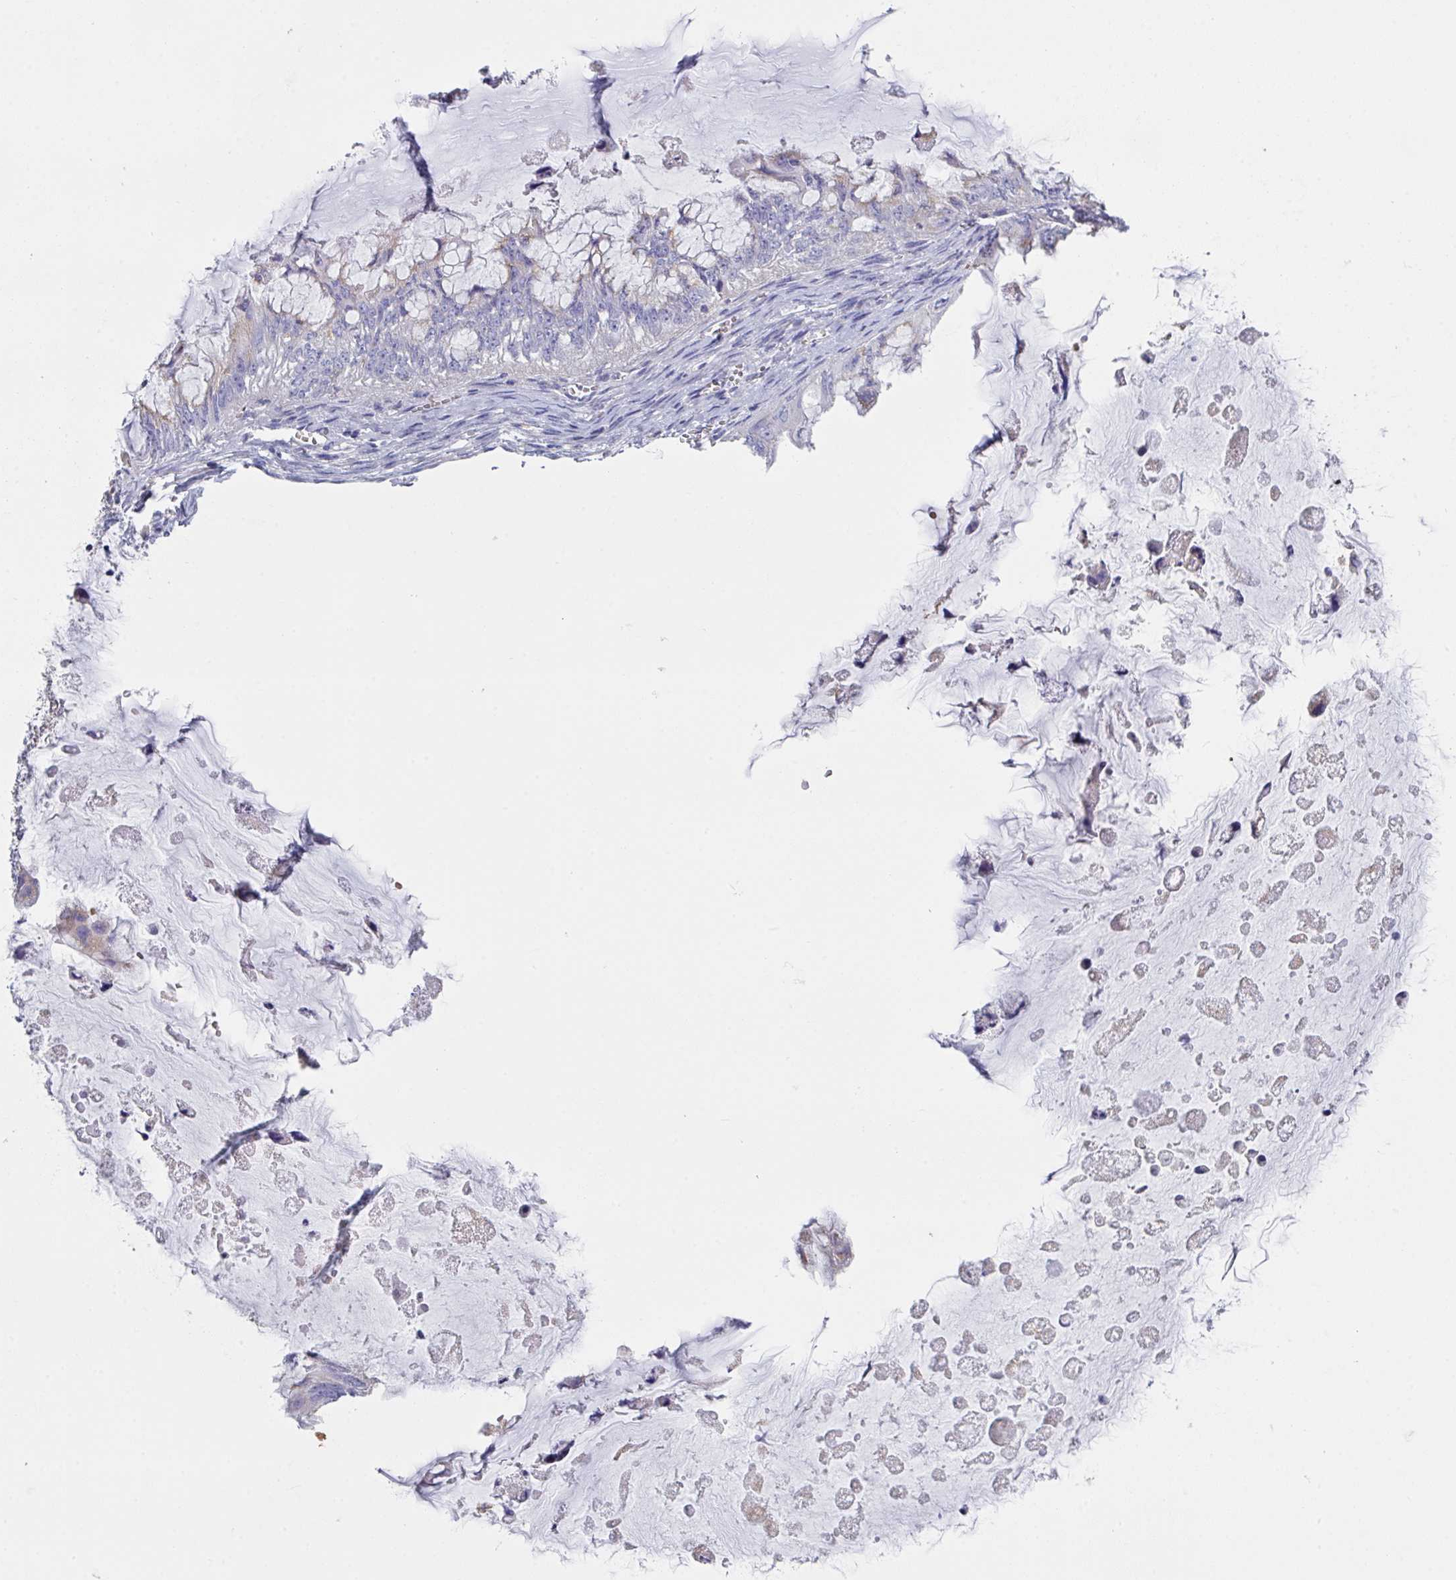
{"staining": {"intensity": "negative", "quantity": "none", "location": "none"}, "tissue": "ovarian cancer", "cell_type": "Tumor cells", "image_type": "cancer", "snomed": [{"axis": "morphology", "description": "Cystadenocarcinoma, mucinous, NOS"}, {"axis": "topography", "description": "Ovary"}], "caption": "Ovarian cancer (mucinous cystadenocarcinoma) was stained to show a protein in brown. There is no significant staining in tumor cells.", "gene": "TFAP2C", "patient": {"sex": "female", "age": 72}}